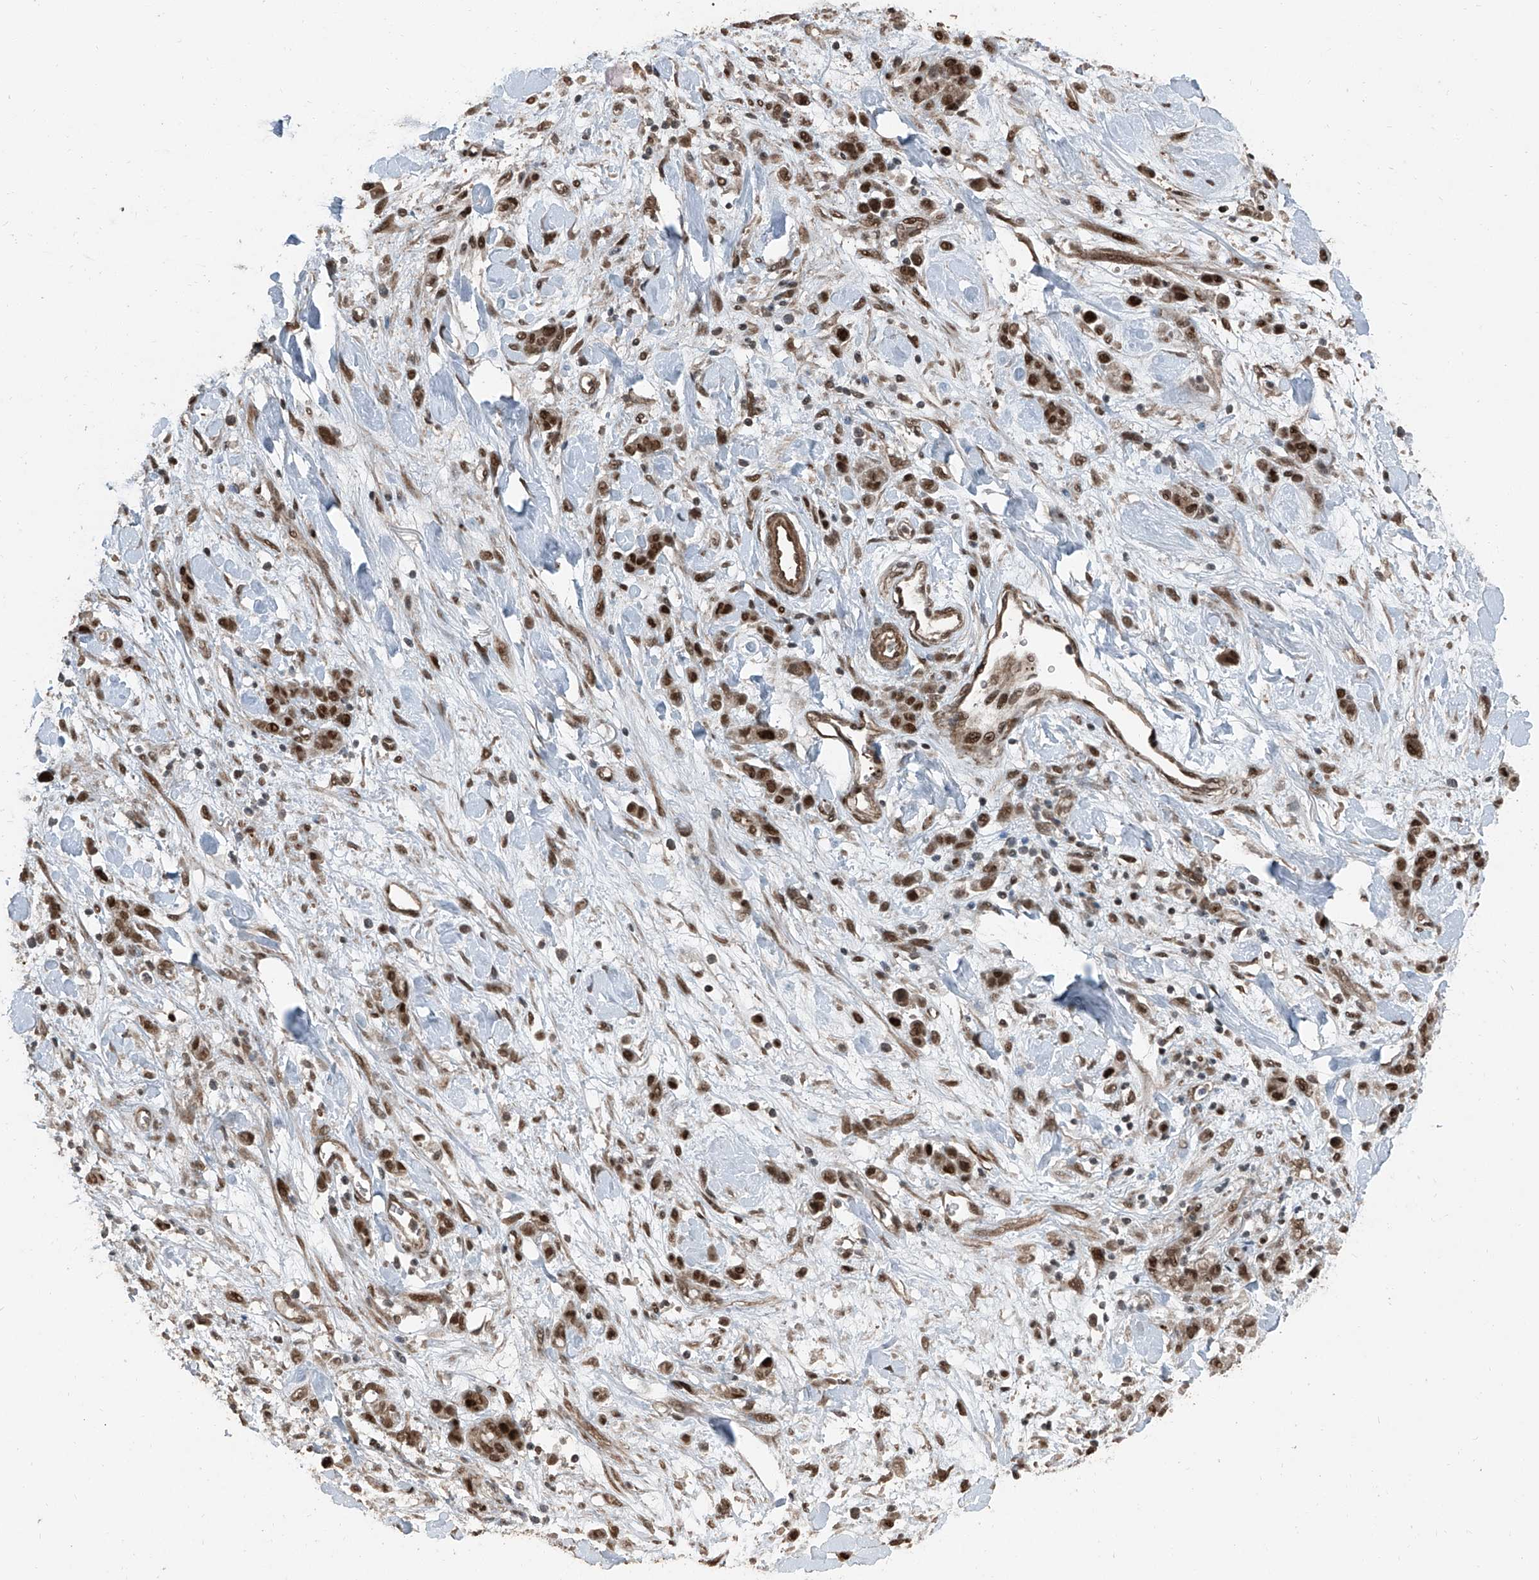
{"staining": {"intensity": "moderate", "quantity": ">75%", "location": "cytoplasmic/membranous,nuclear"}, "tissue": "stomach cancer", "cell_type": "Tumor cells", "image_type": "cancer", "snomed": [{"axis": "morphology", "description": "Normal tissue, NOS"}, {"axis": "morphology", "description": "Adenocarcinoma, NOS"}, {"axis": "topography", "description": "Stomach"}], "caption": "Brown immunohistochemical staining in human stomach cancer reveals moderate cytoplasmic/membranous and nuclear staining in approximately >75% of tumor cells. The protein of interest is stained brown, and the nuclei are stained in blue (DAB (3,3'-diaminobenzidine) IHC with brightfield microscopy, high magnification).", "gene": "ZNF570", "patient": {"sex": "male", "age": 82}}